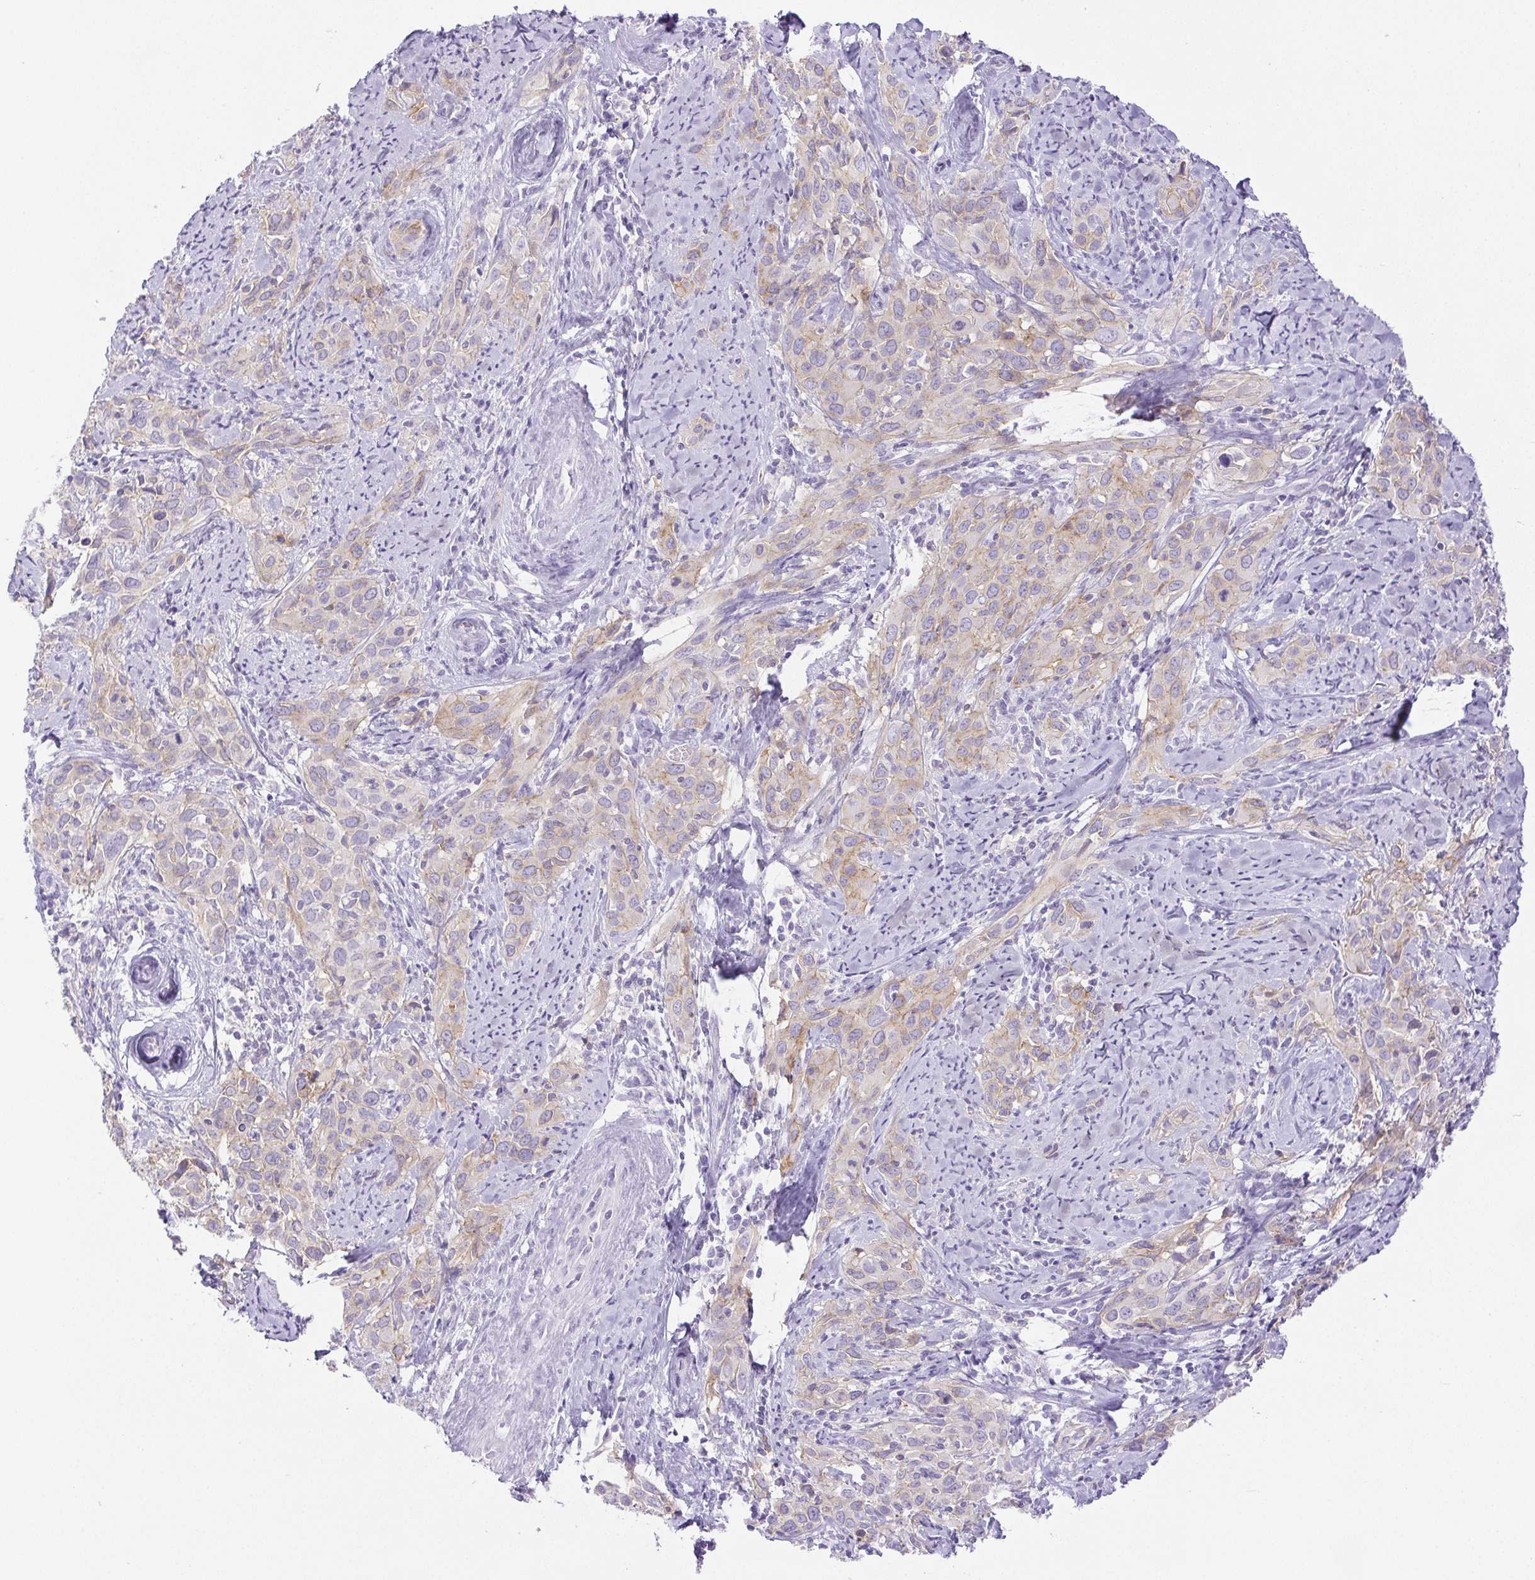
{"staining": {"intensity": "weak", "quantity": "<25%", "location": "cytoplasmic/membranous"}, "tissue": "cervical cancer", "cell_type": "Tumor cells", "image_type": "cancer", "snomed": [{"axis": "morphology", "description": "Squamous cell carcinoma, NOS"}, {"axis": "topography", "description": "Cervix"}], "caption": "High magnification brightfield microscopy of cervical squamous cell carcinoma stained with DAB (3,3'-diaminobenzidine) (brown) and counterstained with hematoxylin (blue): tumor cells show no significant expression. (Brightfield microscopy of DAB (3,3'-diaminobenzidine) IHC at high magnification).", "gene": "HLA-G", "patient": {"sex": "female", "age": 51}}